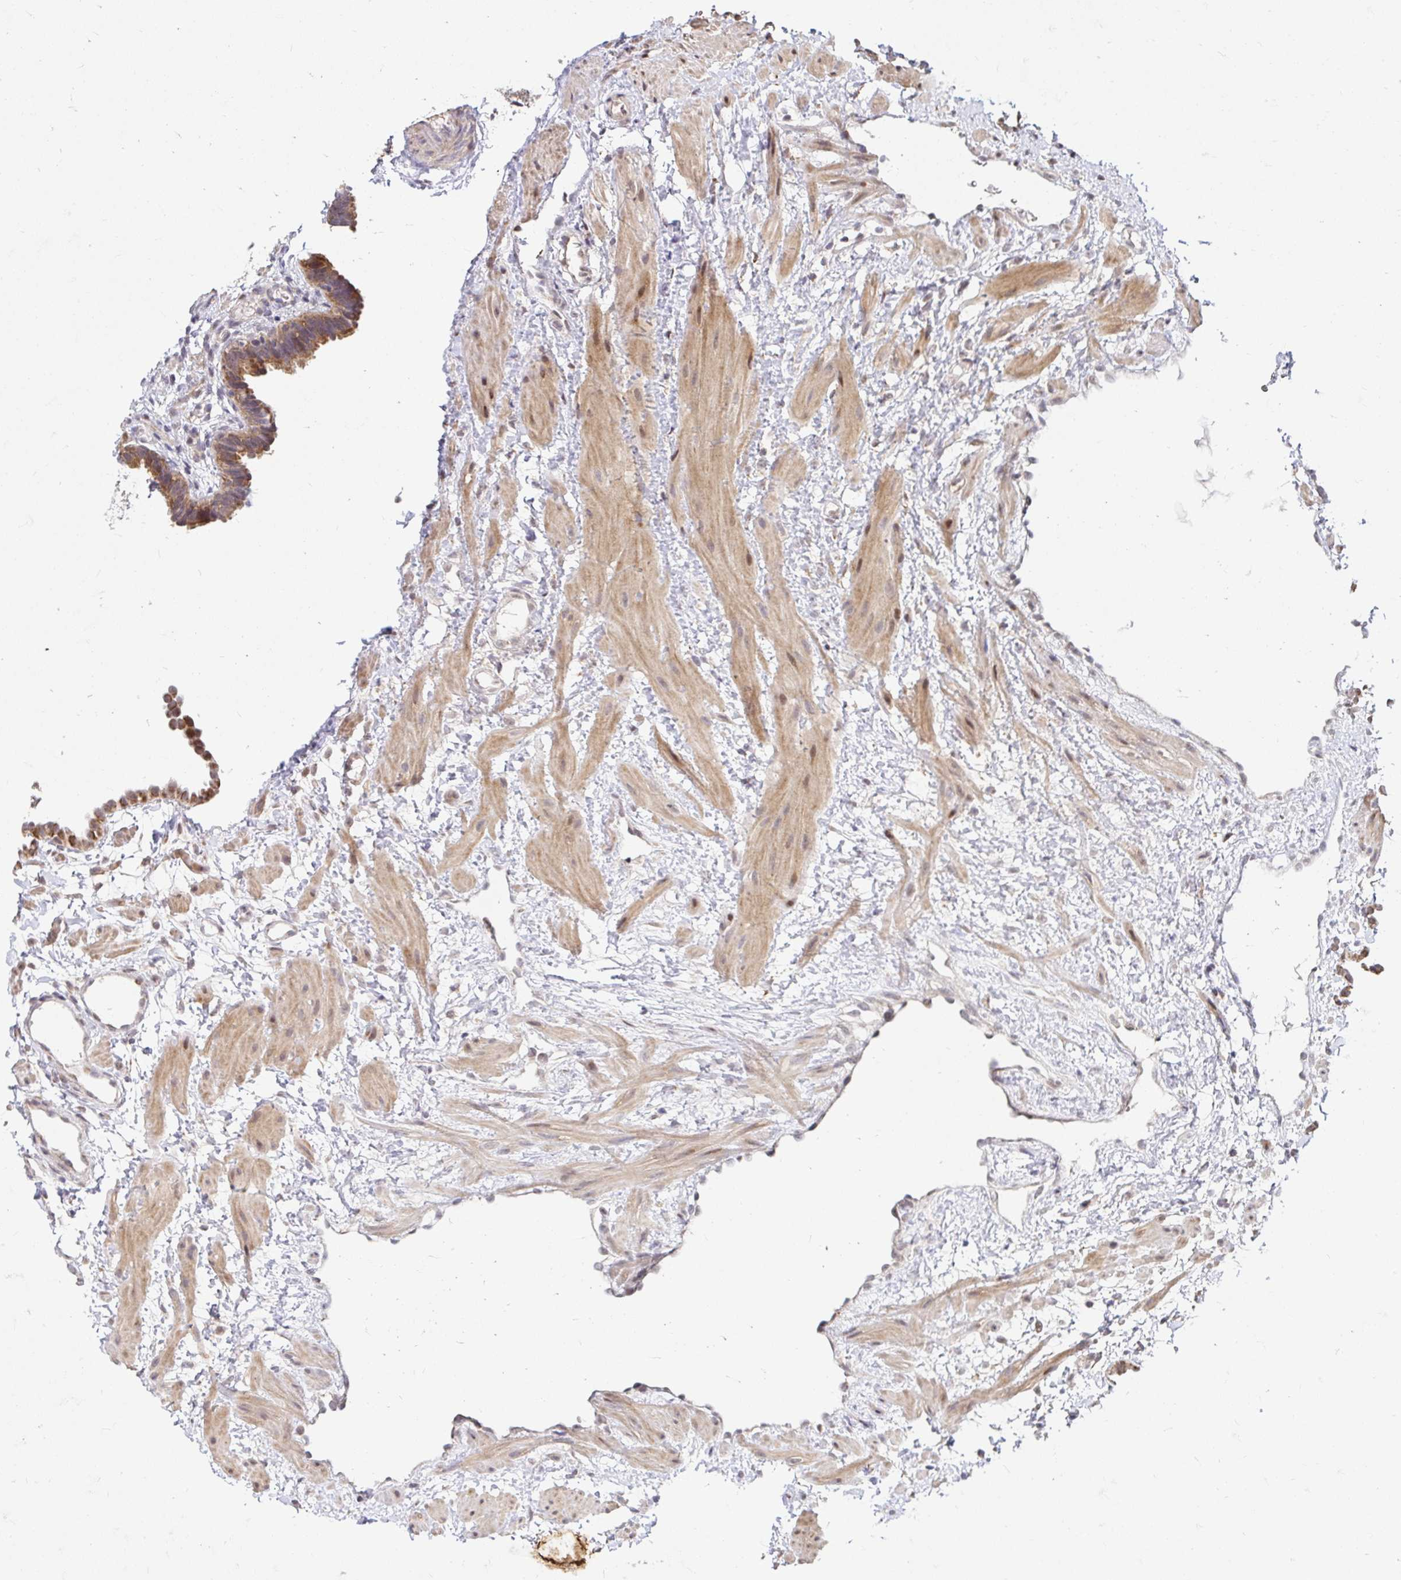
{"staining": {"intensity": "moderate", "quantity": ">75%", "location": "cytoplasmic/membranous"}, "tissue": "fallopian tube", "cell_type": "Glandular cells", "image_type": "normal", "snomed": [{"axis": "morphology", "description": "Normal tissue, NOS"}, {"axis": "topography", "description": "Fallopian tube"}], "caption": "Immunohistochemical staining of benign human fallopian tube reveals medium levels of moderate cytoplasmic/membranous positivity in about >75% of glandular cells. (IHC, brightfield microscopy, high magnification).", "gene": "TIMM50", "patient": {"sex": "female", "age": 37}}